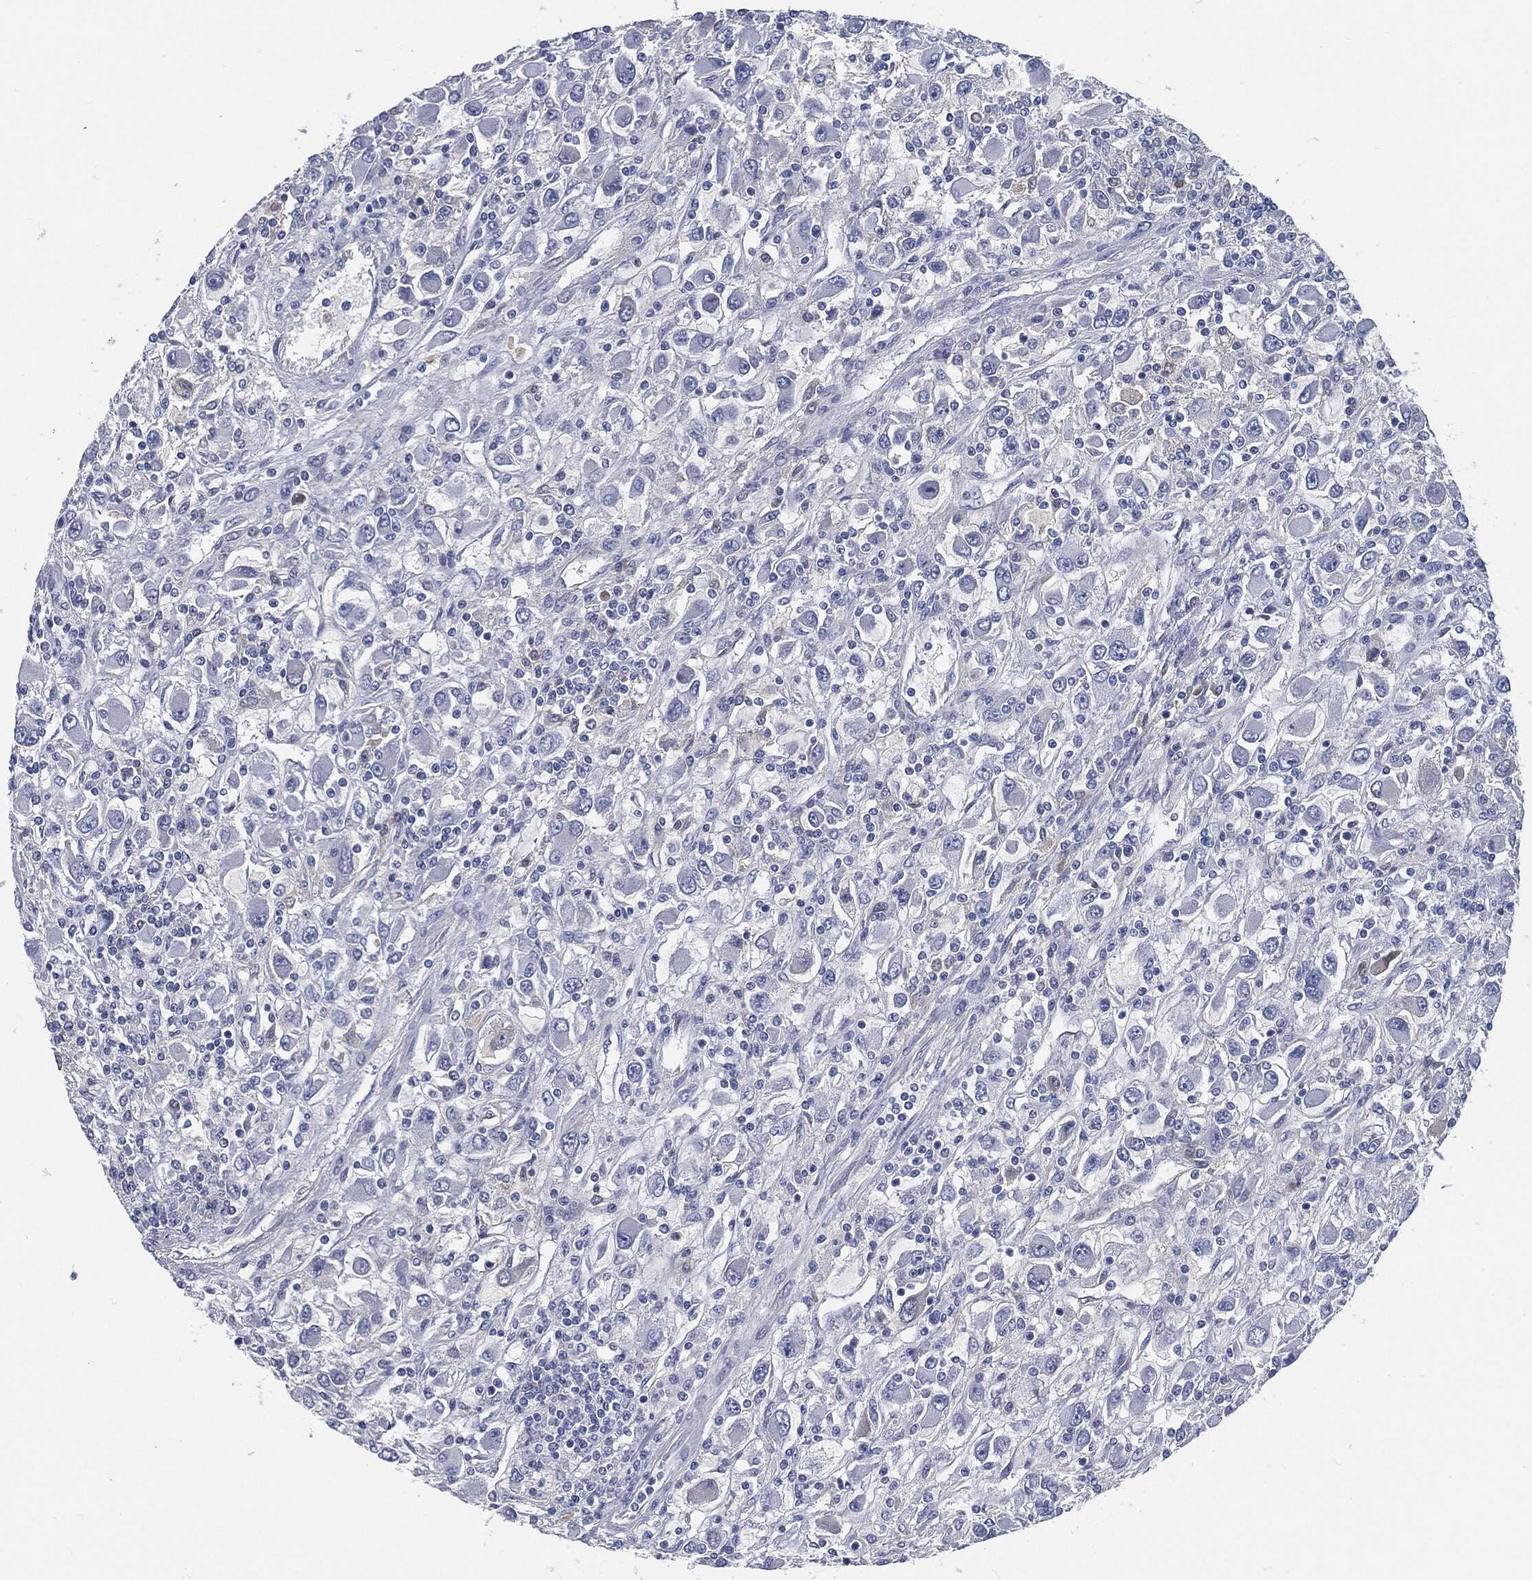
{"staining": {"intensity": "negative", "quantity": "none", "location": "none"}, "tissue": "renal cancer", "cell_type": "Tumor cells", "image_type": "cancer", "snomed": [{"axis": "morphology", "description": "Adenocarcinoma, NOS"}, {"axis": "topography", "description": "Kidney"}], "caption": "This is an IHC image of human renal adenocarcinoma. There is no staining in tumor cells.", "gene": "MST1", "patient": {"sex": "female", "age": 67}}